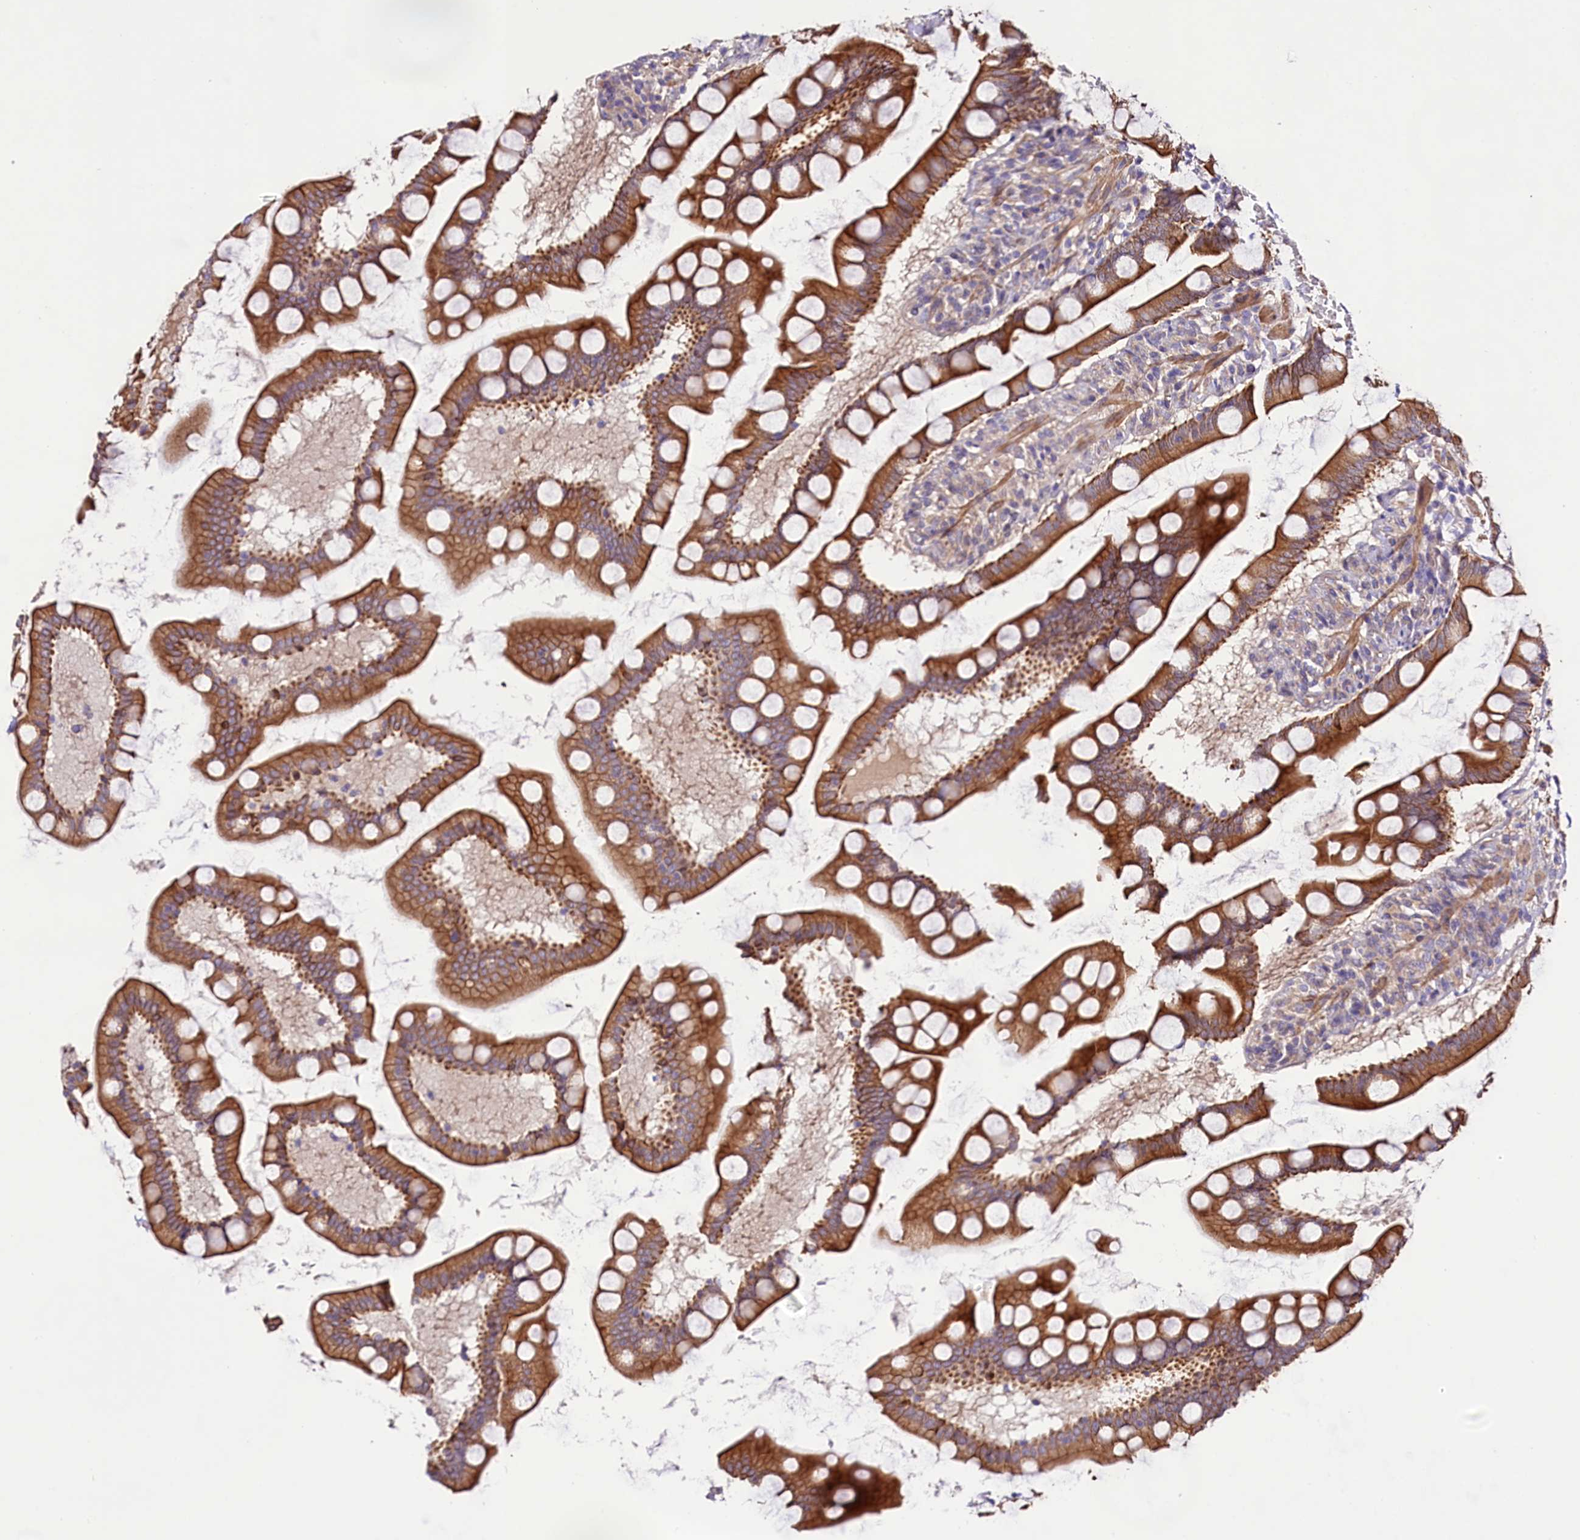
{"staining": {"intensity": "strong", "quantity": ">75%", "location": "cytoplasmic/membranous"}, "tissue": "small intestine", "cell_type": "Glandular cells", "image_type": "normal", "snomed": [{"axis": "morphology", "description": "Normal tissue, NOS"}, {"axis": "topography", "description": "Small intestine"}], "caption": "Immunohistochemistry staining of benign small intestine, which shows high levels of strong cytoplasmic/membranous staining in about >75% of glandular cells indicating strong cytoplasmic/membranous protein staining. The staining was performed using DAB (3,3'-diaminobenzidine) (brown) for protein detection and nuclei were counterstained in hematoxylin (blue).", "gene": "VPS11", "patient": {"sex": "male", "age": 41}}